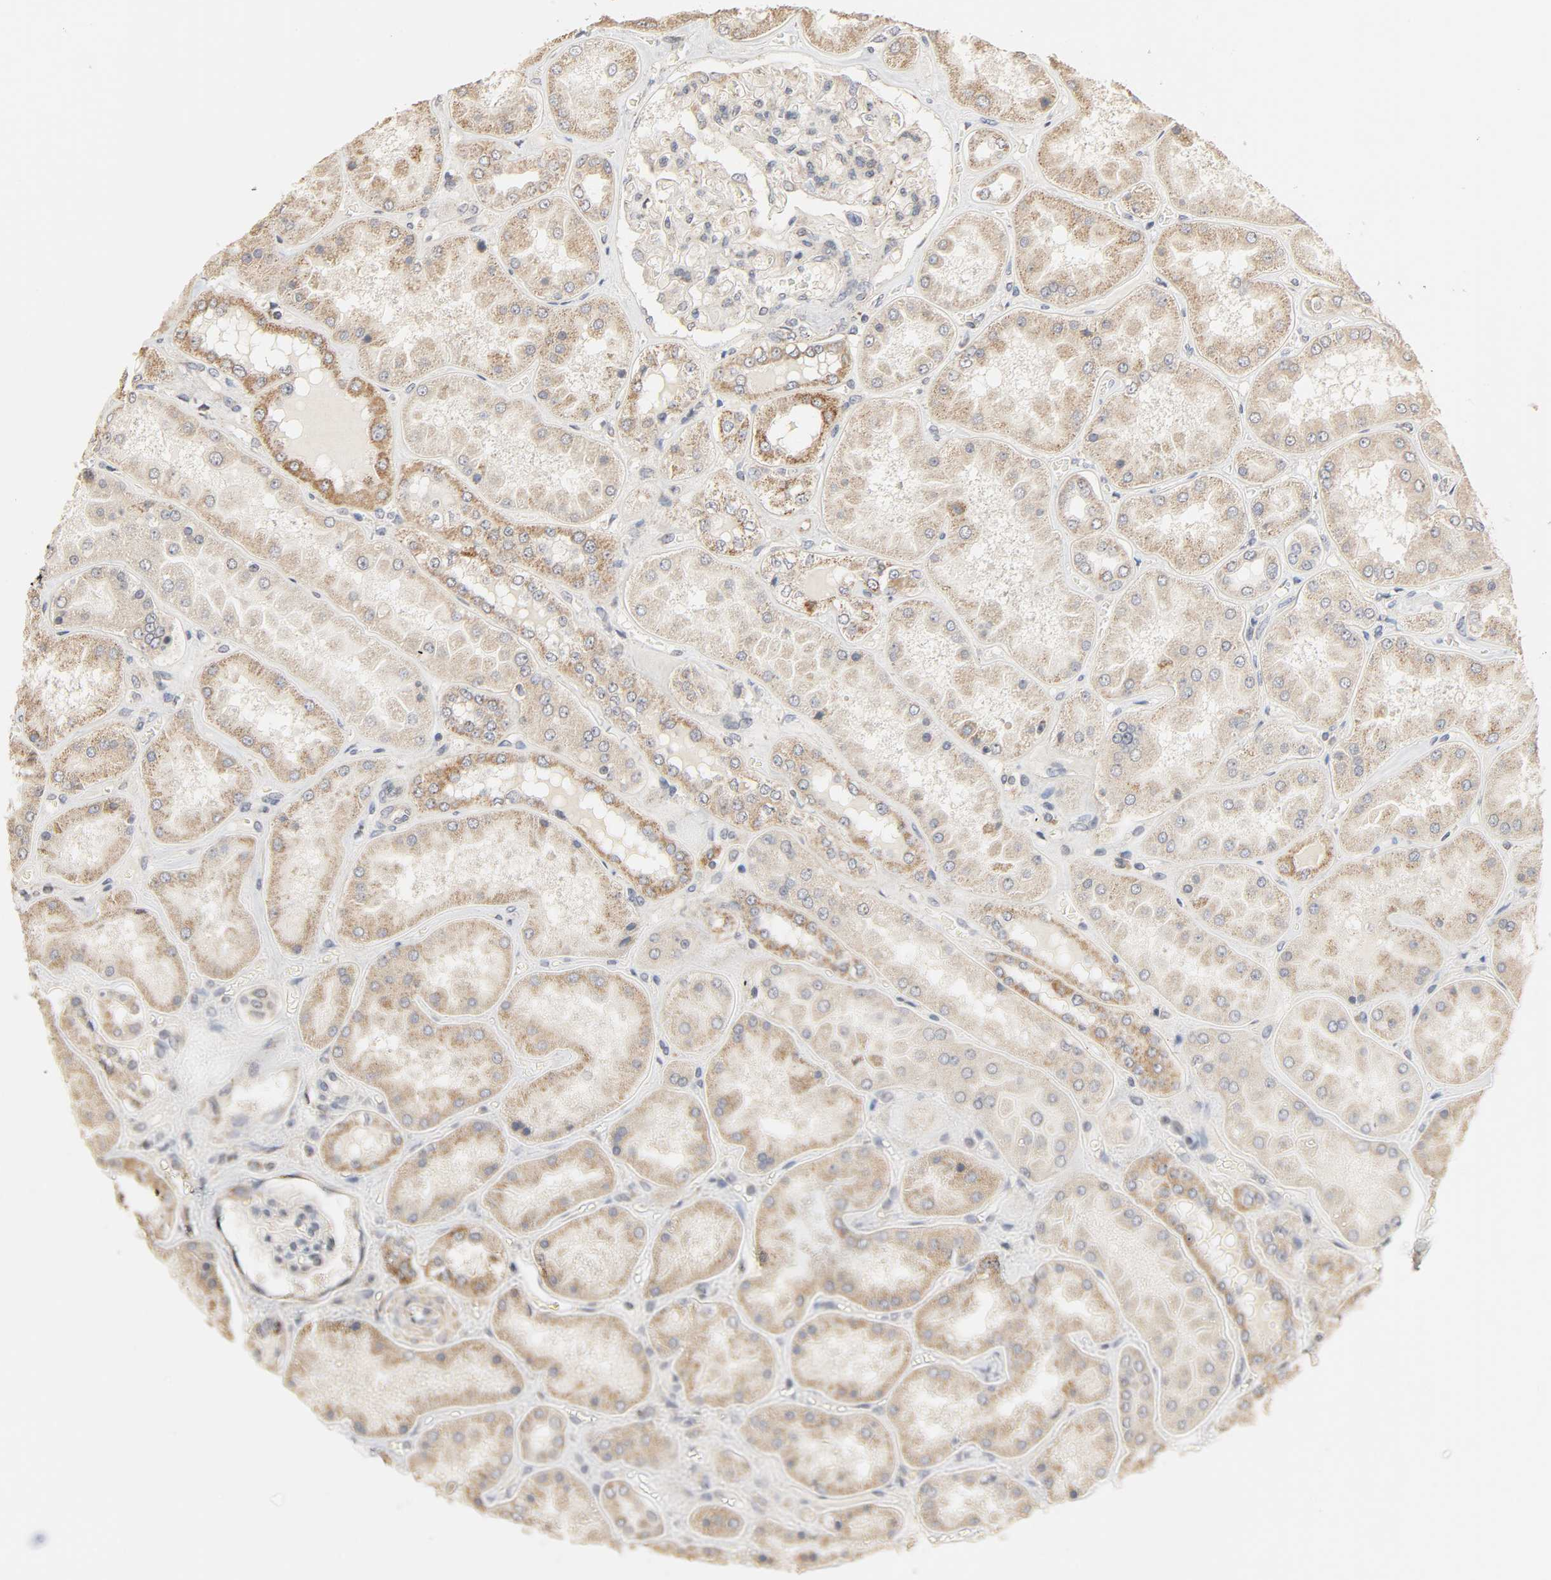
{"staining": {"intensity": "weak", "quantity": "<25%", "location": "cytoplasmic/membranous"}, "tissue": "kidney", "cell_type": "Cells in glomeruli", "image_type": "normal", "snomed": [{"axis": "morphology", "description": "Normal tissue, NOS"}, {"axis": "topography", "description": "Kidney"}], "caption": "High magnification brightfield microscopy of unremarkable kidney stained with DAB (brown) and counterstained with hematoxylin (blue): cells in glomeruli show no significant positivity. (Brightfield microscopy of DAB (3,3'-diaminobenzidine) IHC at high magnification).", "gene": "CLEC4E", "patient": {"sex": "female", "age": 56}}